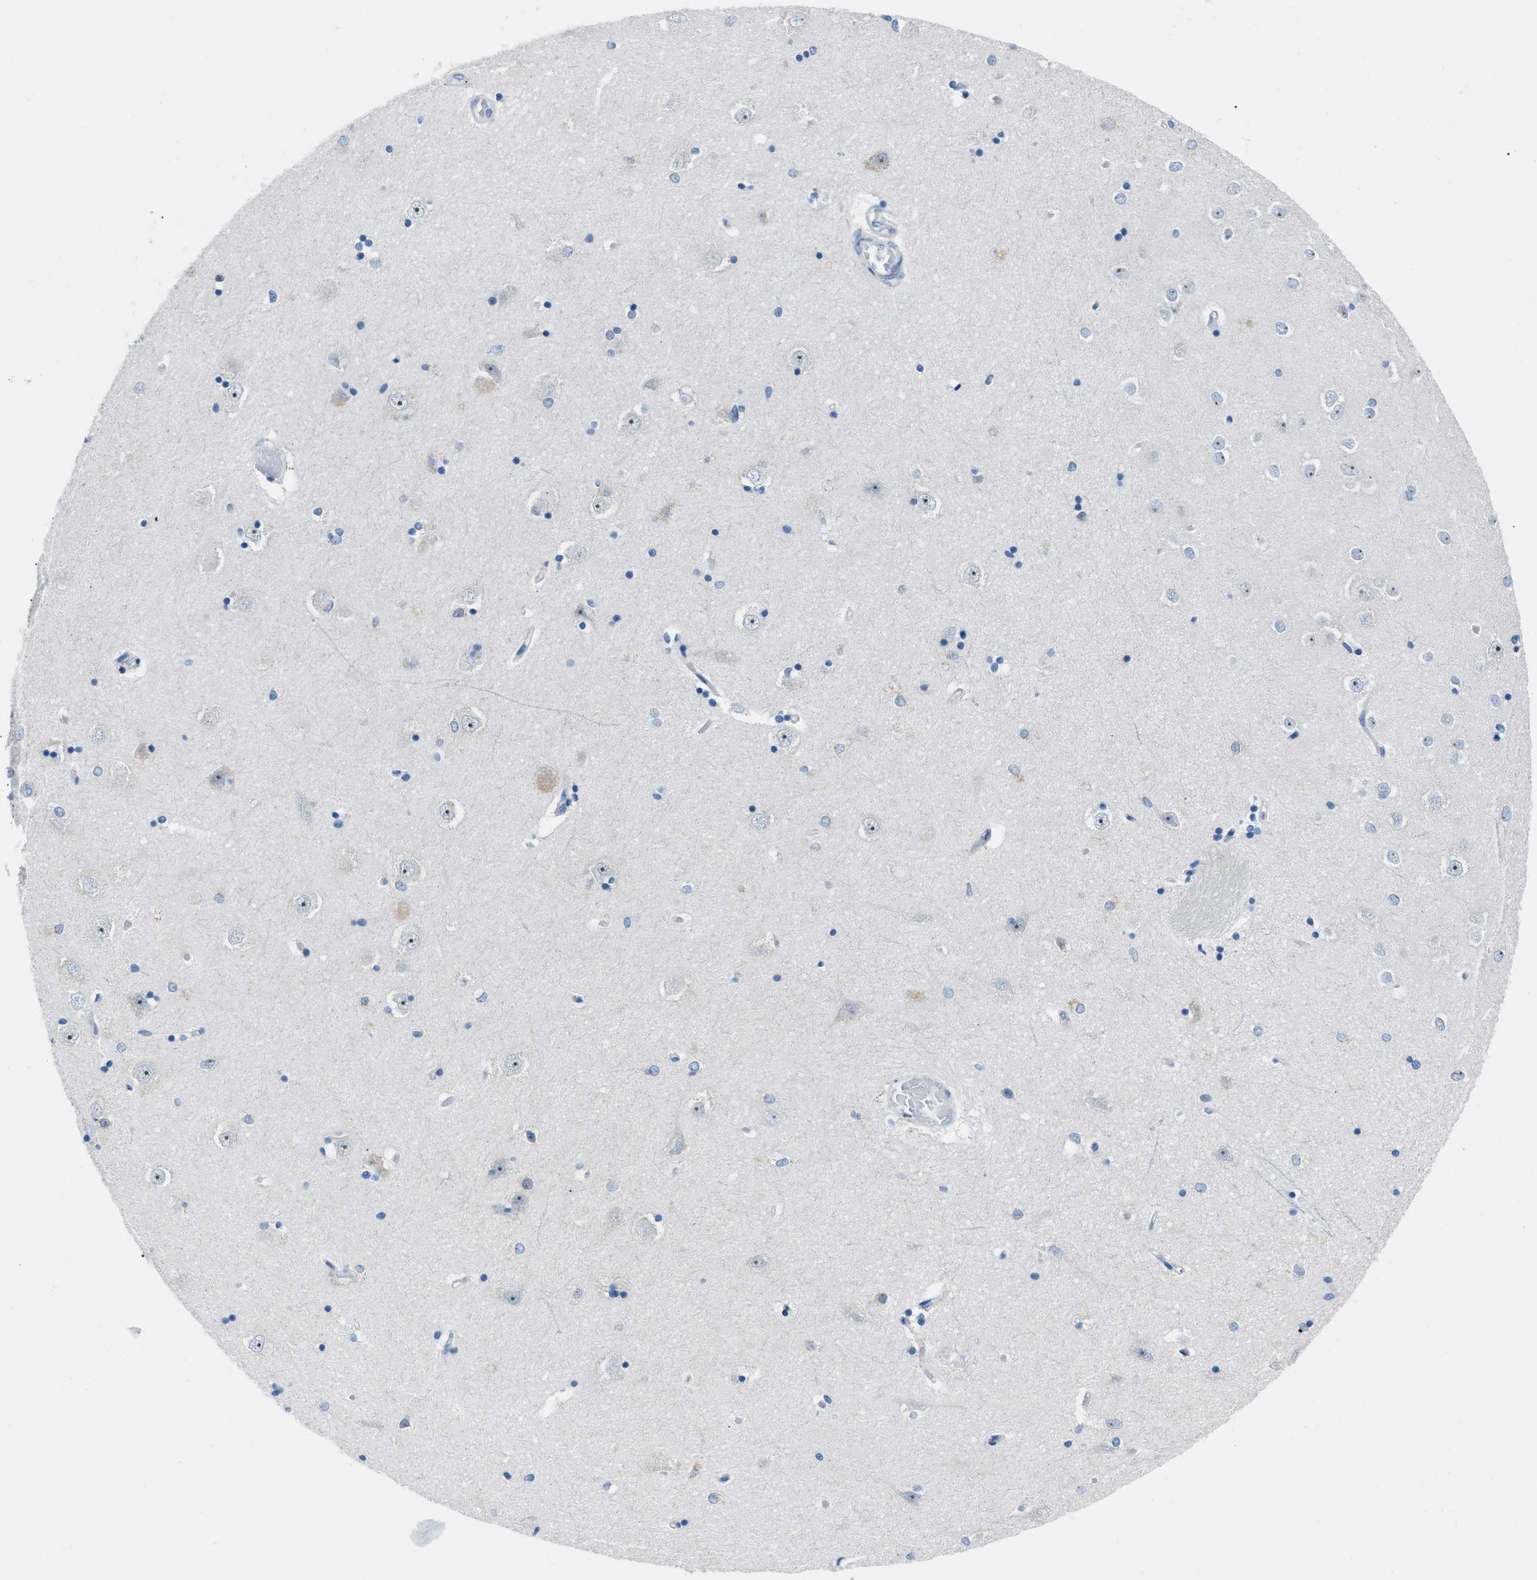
{"staining": {"intensity": "negative", "quantity": "none", "location": "none"}, "tissue": "hippocampus", "cell_type": "Glial cells", "image_type": "normal", "snomed": [{"axis": "morphology", "description": "Normal tissue, NOS"}, {"axis": "topography", "description": "Hippocampus"}], "caption": "Glial cells are negative for protein expression in unremarkable human hippocampus. The staining is performed using DAB (3,3'-diaminobenzidine) brown chromogen with nuclei counter-stained in using hematoxylin.", "gene": "PHRF1", "patient": {"sex": "male", "age": 45}}